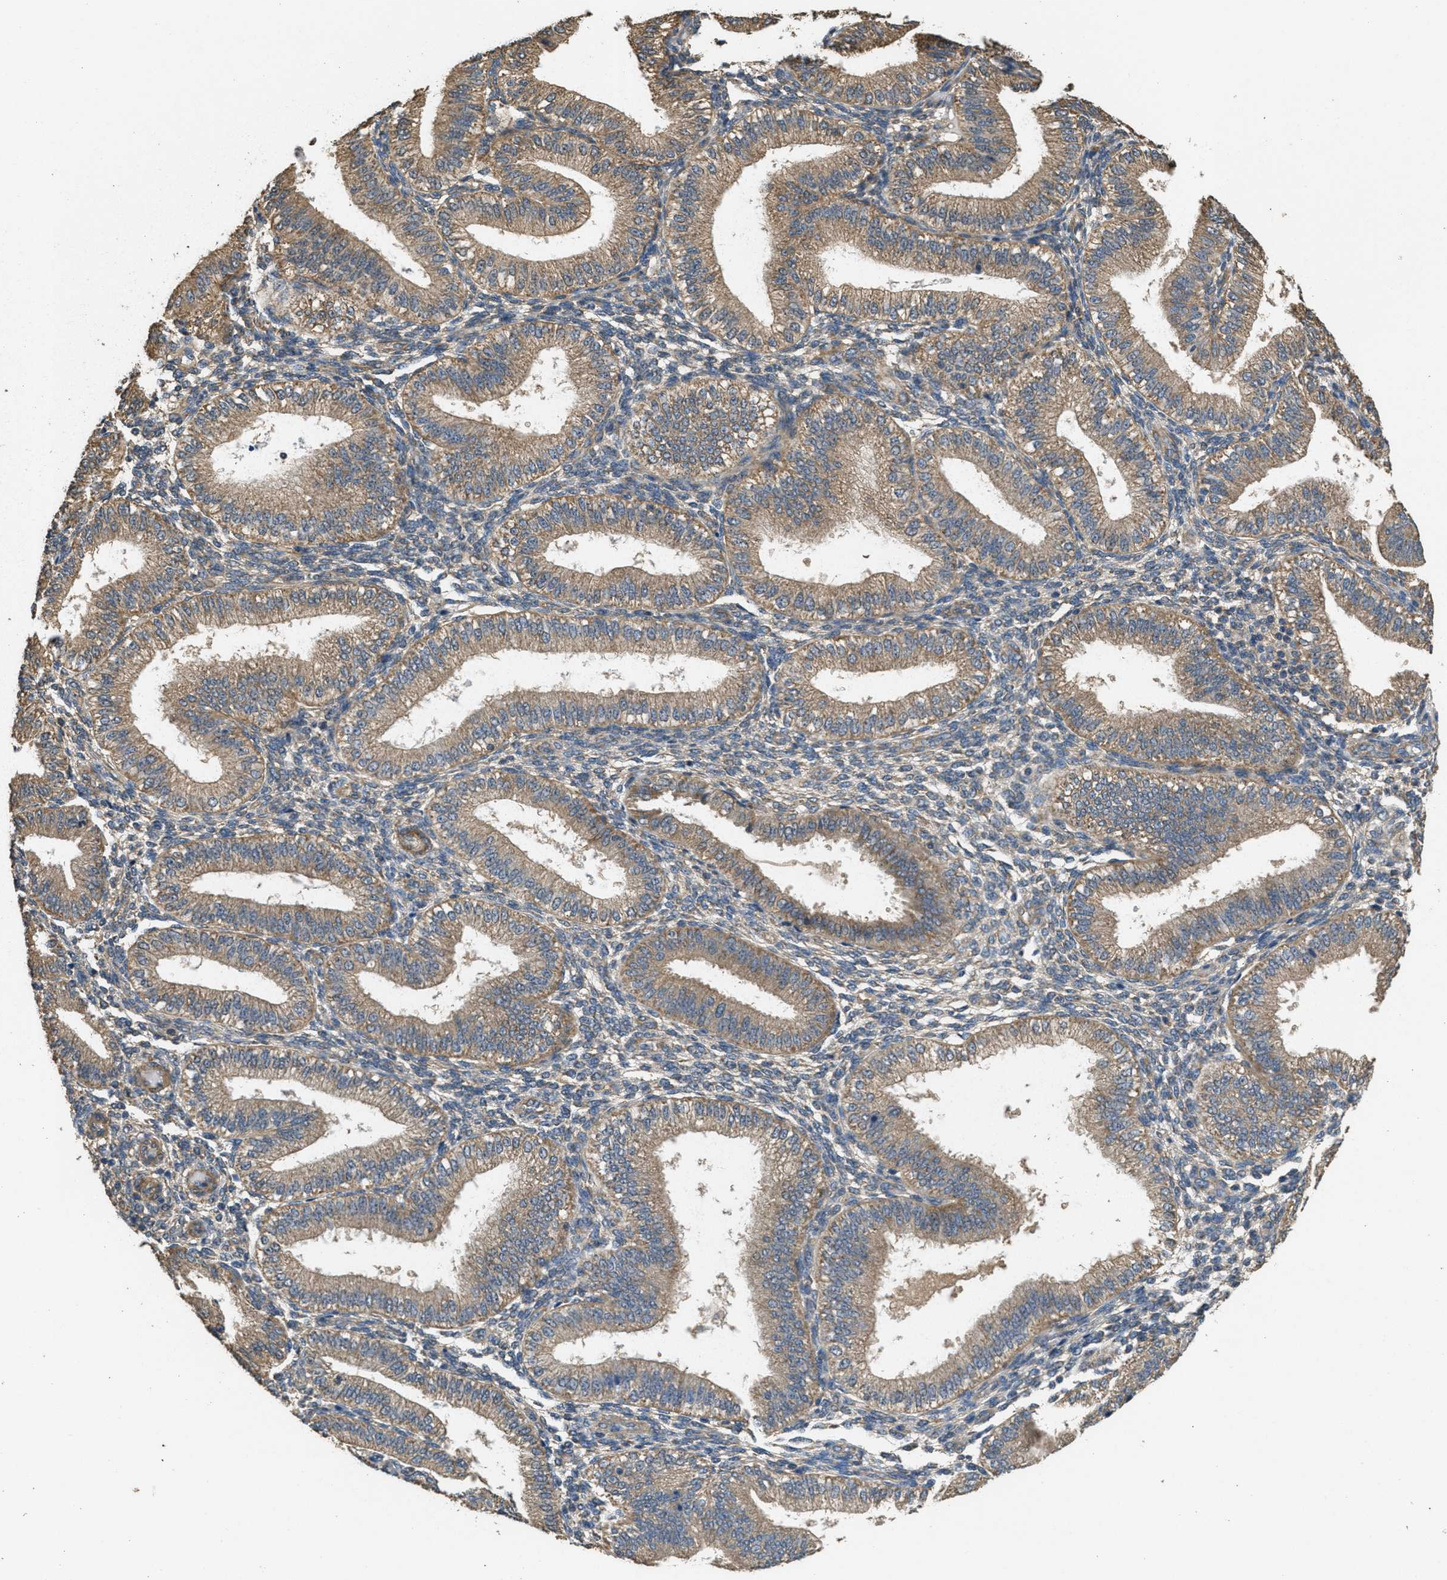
{"staining": {"intensity": "weak", "quantity": ">75%", "location": "cytoplasmic/membranous"}, "tissue": "endometrium", "cell_type": "Cells in endometrial stroma", "image_type": "normal", "snomed": [{"axis": "morphology", "description": "Normal tissue, NOS"}, {"axis": "topography", "description": "Endometrium"}], "caption": "The micrograph shows immunohistochemical staining of normal endometrium. There is weak cytoplasmic/membranous positivity is appreciated in about >75% of cells in endometrial stroma.", "gene": "THBS2", "patient": {"sex": "female", "age": 39}}